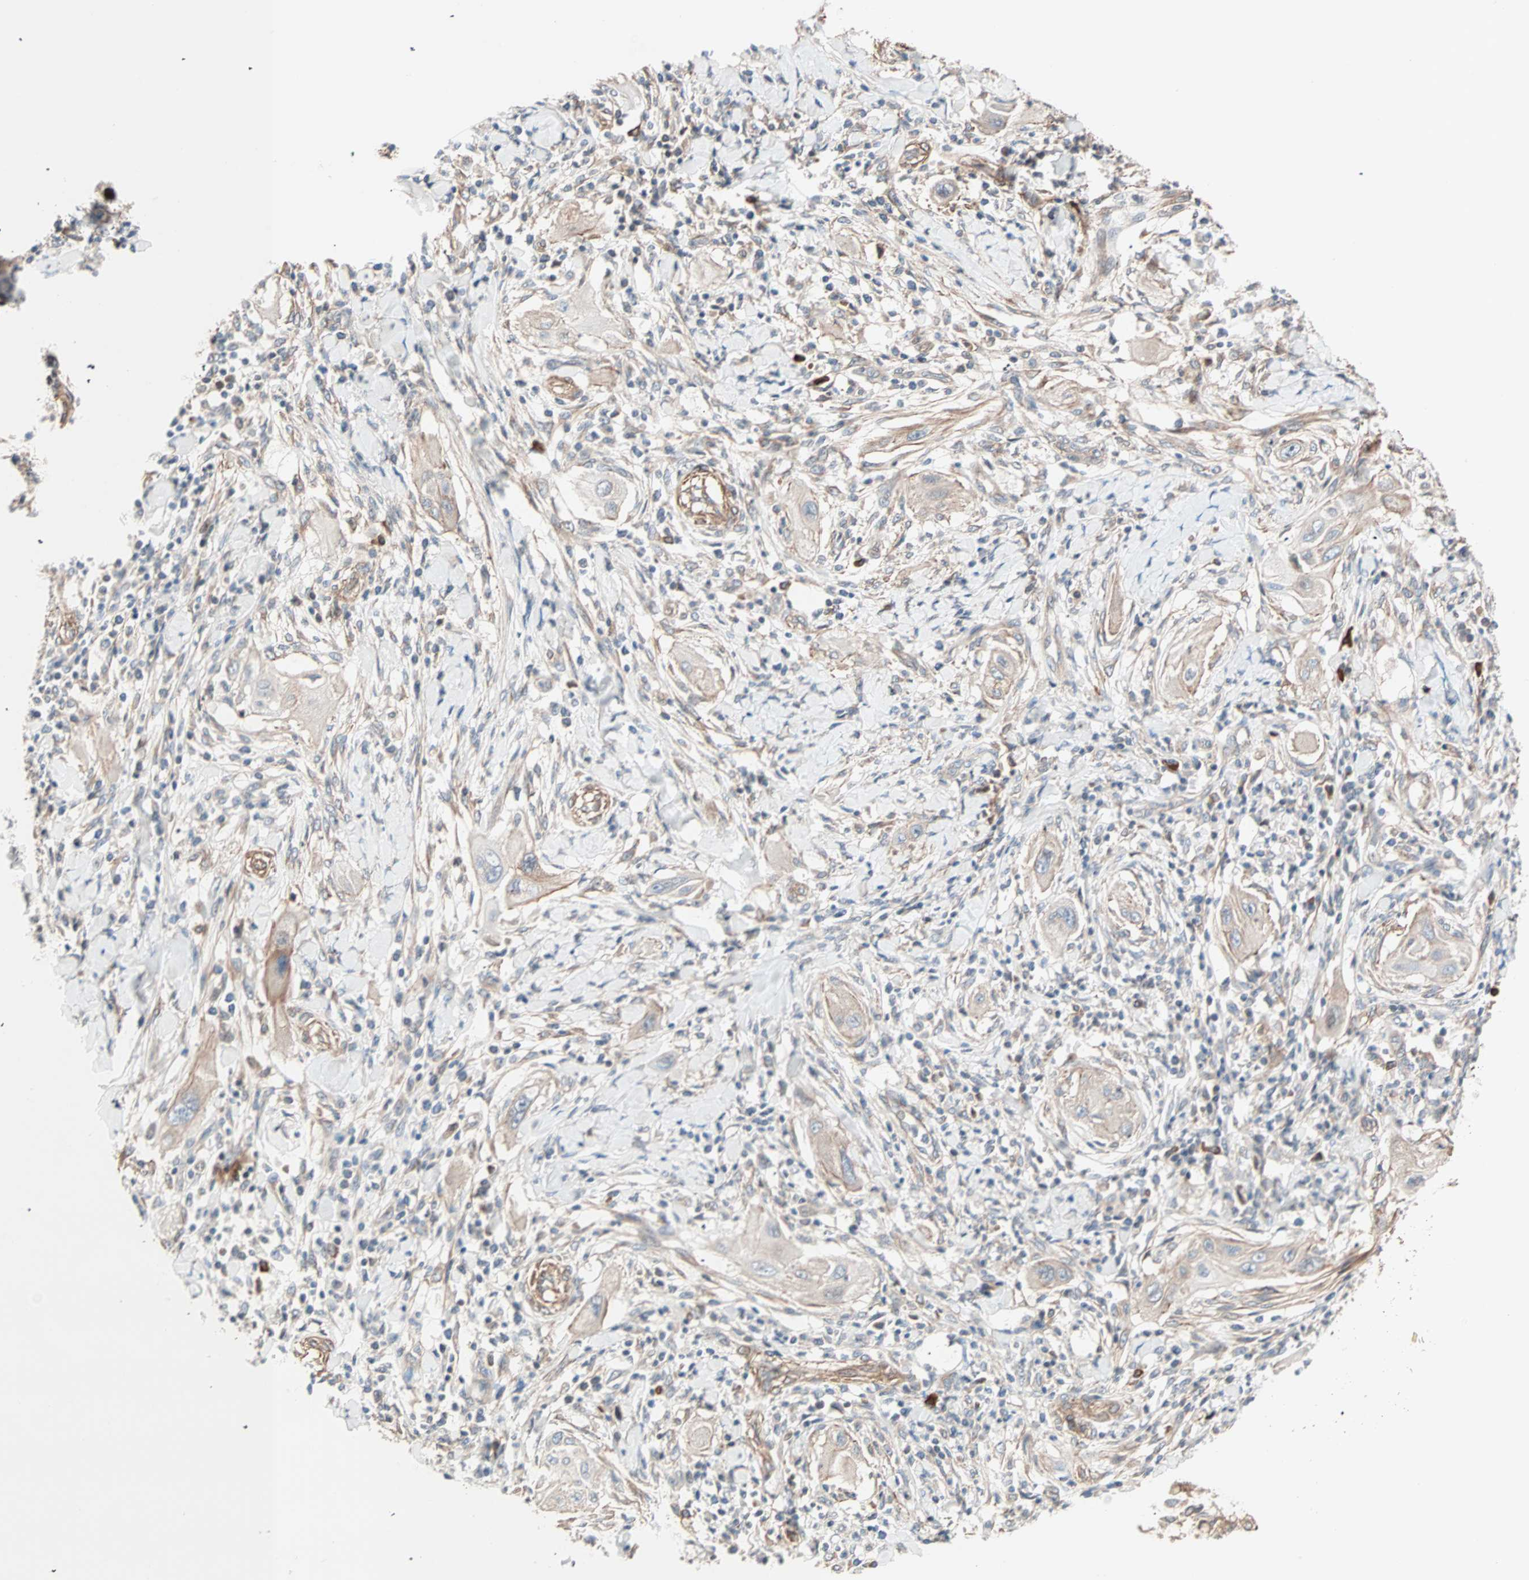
{"staining": {"intensity": "weak", "quantity": ">75%", "location": "cytoplasmic/membranous"}, "tissue": "lung cancer", "cell_type": "Tumor cells", "image_type": "cancer", "snomed": [{"axis": "morphology", "description": "Squamous cell carcinoma, NOS"}, {"axis": "topography", "description": "Lung"}], "caption": "A brown stain shows weak cytoplasmic/membranous positivity of a protein in human lung cancer tumor cells.", "gene": "ALG5", "patient": {"sex": "female", "age": 47}}